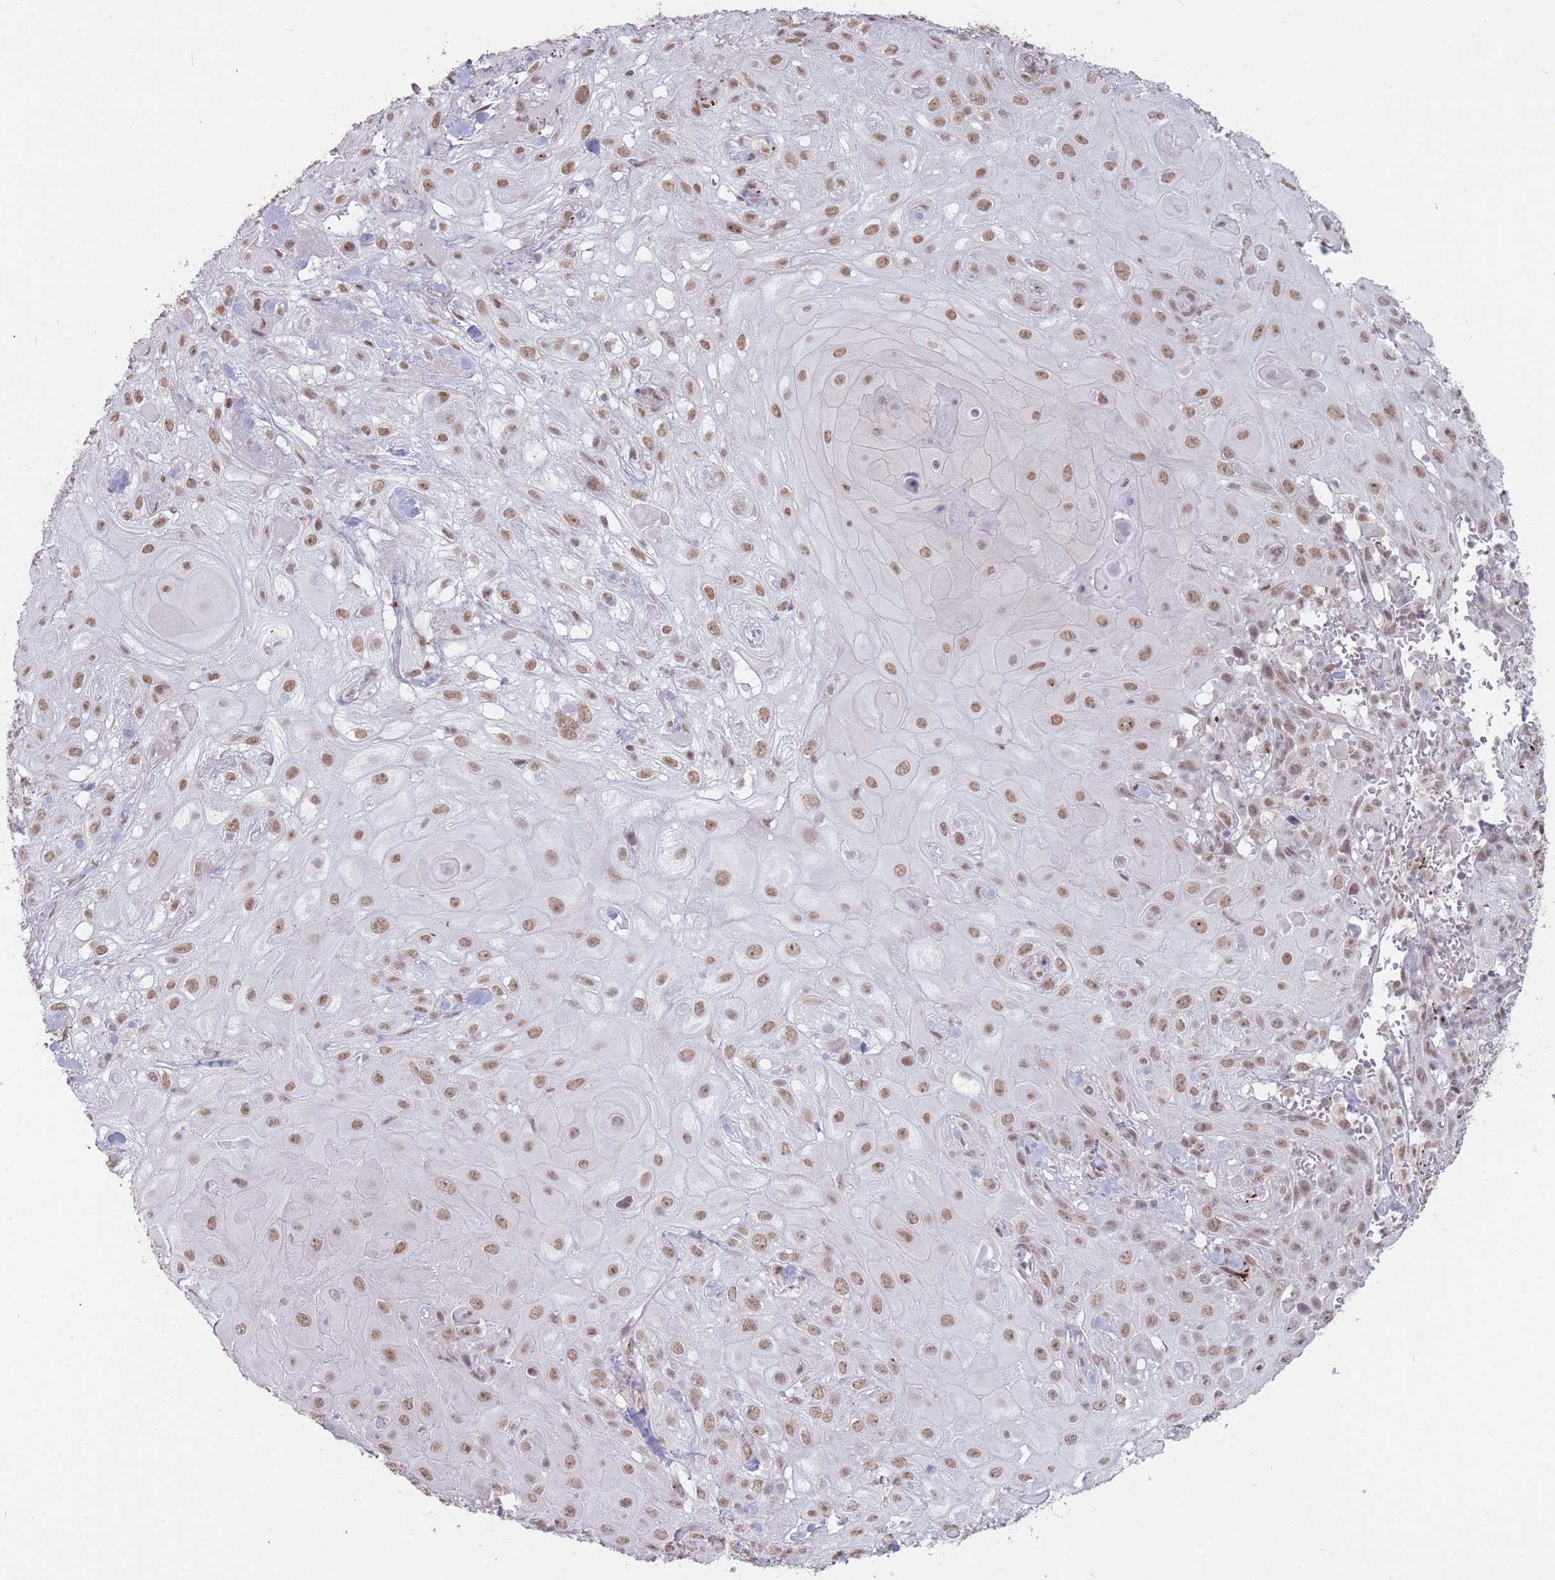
{"staining": {"intensity": "moderate", "quantity": ">75%", "location": "nuclear"}, "tissue": "skin cancer", "cell_type": "Tumor cells", "image_type": "cancer", "snomed": [{"axis": "morphology", "description": "Normal tissue, NOS"}, {"axis": "morphology", "description": "Squamous cell carcinoma, NOS"}, {"axis": "topography", "description": "Skin"}, {"axis": "topography", "description": "Cartilage tissue"}], "caption": "IHC micrograph of neoplastic tissue: skin squamous cell carcinoma stained using IHC displays medium levels of moderate protein expression localized specifically in the nuclear of tumor cells, appearing as a nuclear brown color.", "gene": "HNRNPUL1", "patient": {"sex": "female", "age": 79}}